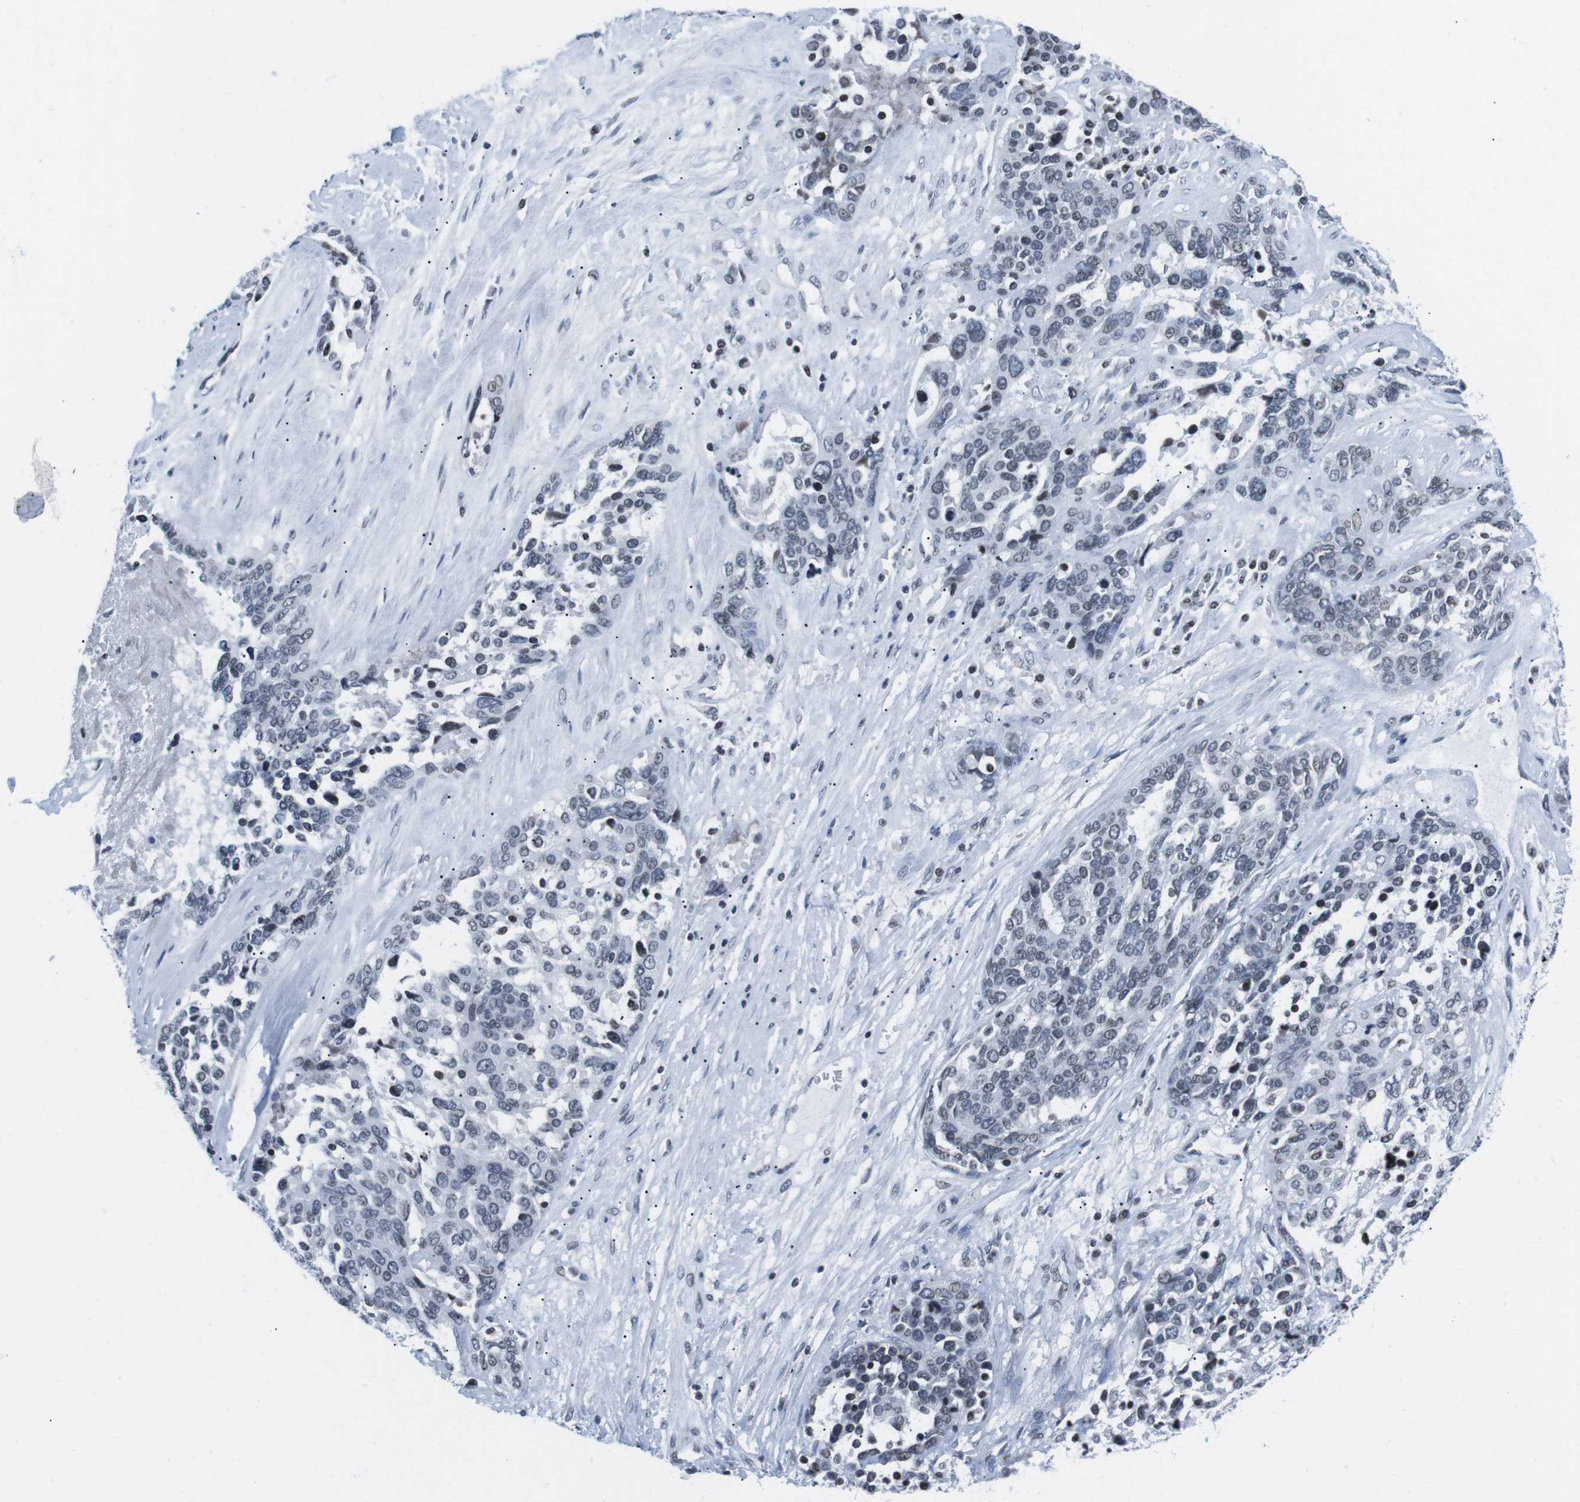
{"staining": {"intensity": "negative", "quantity": "none", "location": "none"}, "tissue": "ovarian cancer", "cell_type": "Tumor cells", "image_type": "cancer", "snomed": [{"axis": "morphology", "description": "Cystadenocarcinoma, serous, NOS"}, {"axis": "topography", "description": "Ovary"}], "caption": "Photomicrograph shows no significant protein expression in tumor cells of ovarian serous cystadenocarcinoma.", "gene": "E2F2", "patient": {"sex": "female", "age": 44}}